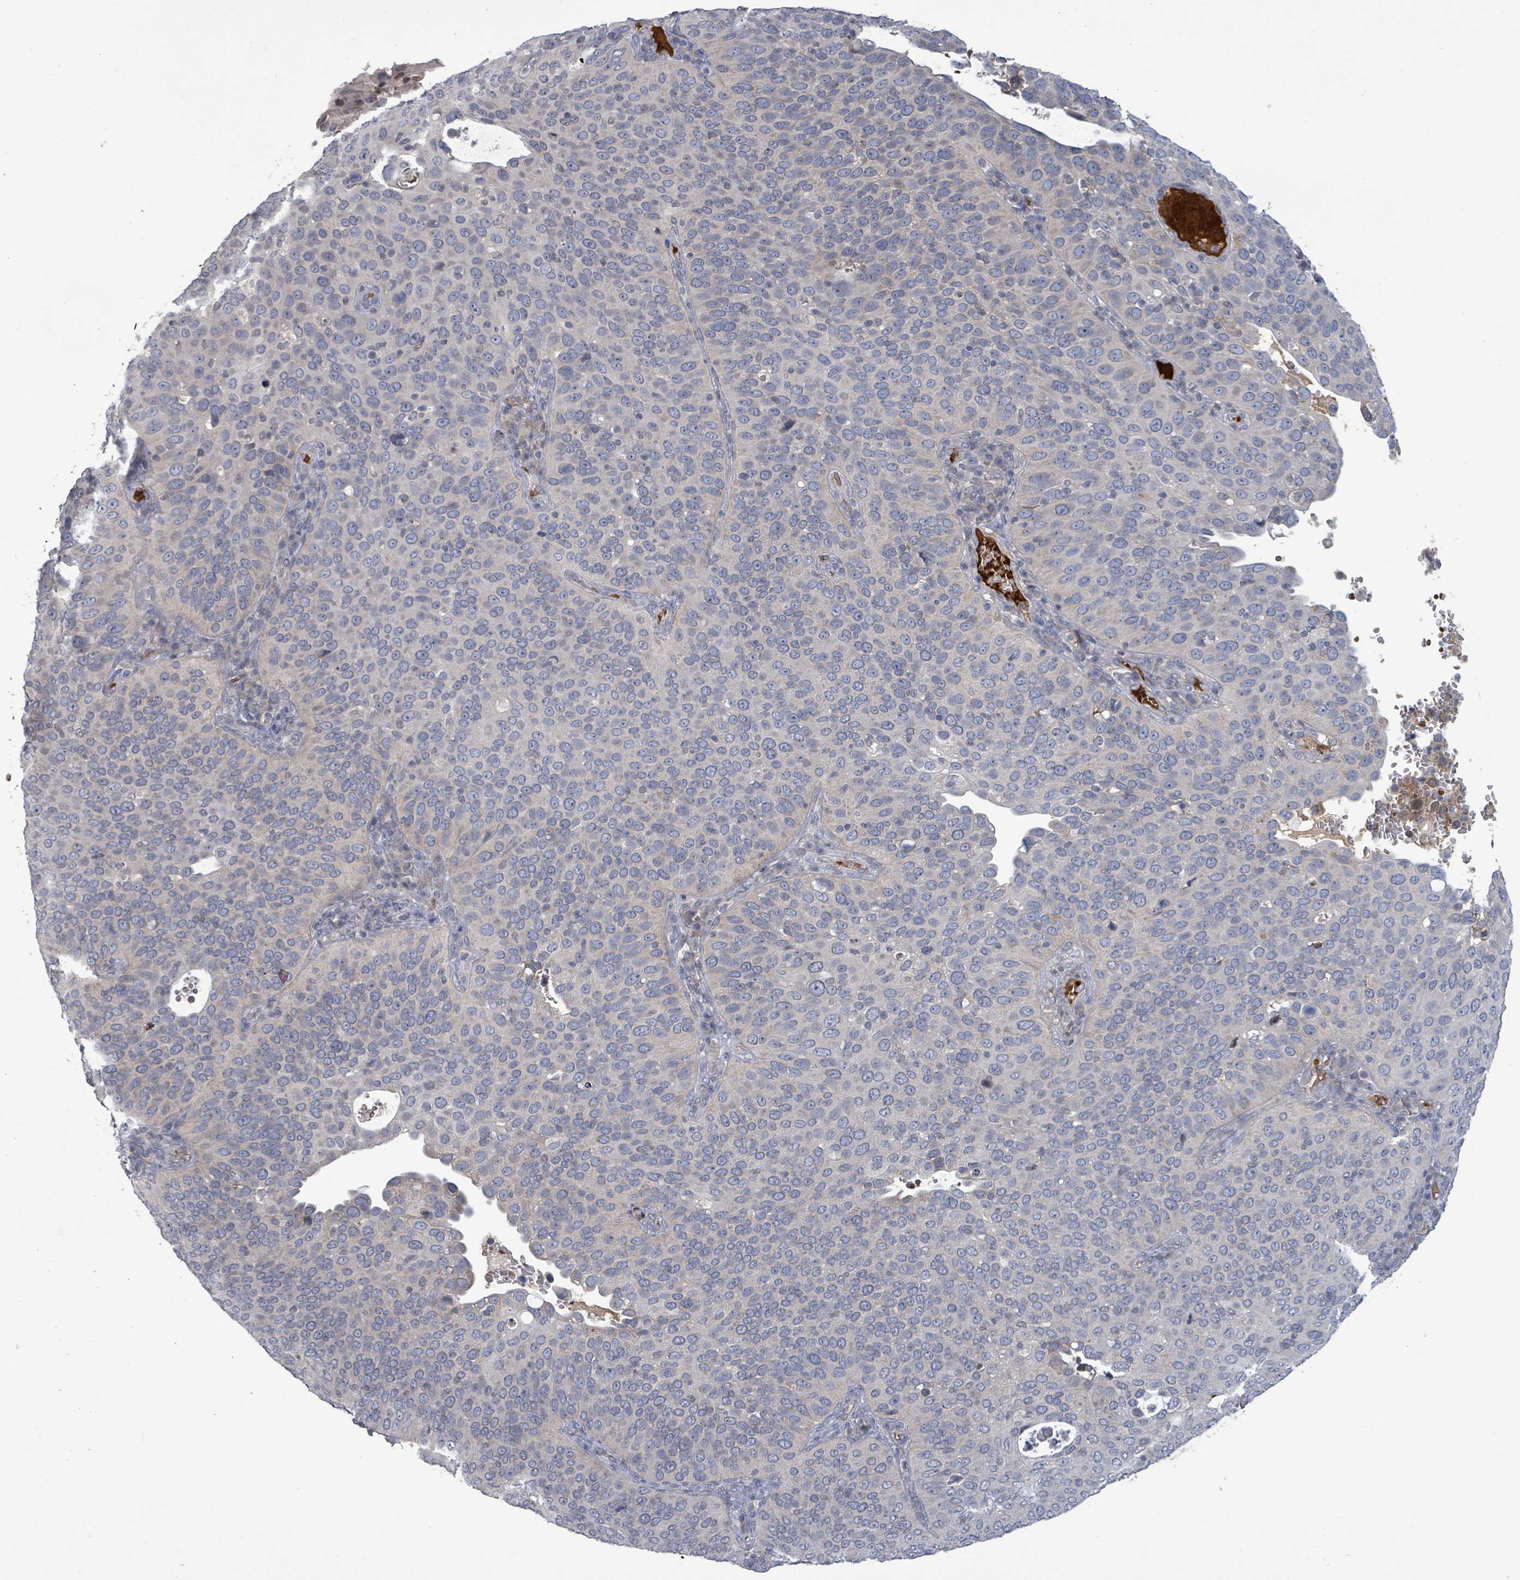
{"staining": {"intensity": "negative", "quantity": "none", "location": "none"}, "tissue": "cervical cancer", "cell_type": "Tumor cells", "image_type": "cancer", "snomed": [{"axis": "morphology", "description": "Squamous cell carcinoma, NOS"}, {"axis": "topography", "description": "Cervix"}], "caption": "An image of cervical cancer stained for a protein displays no brown staining in tumor cells.", "gene": "GRM8", "patient": {"sex": "female", "age": 36}}